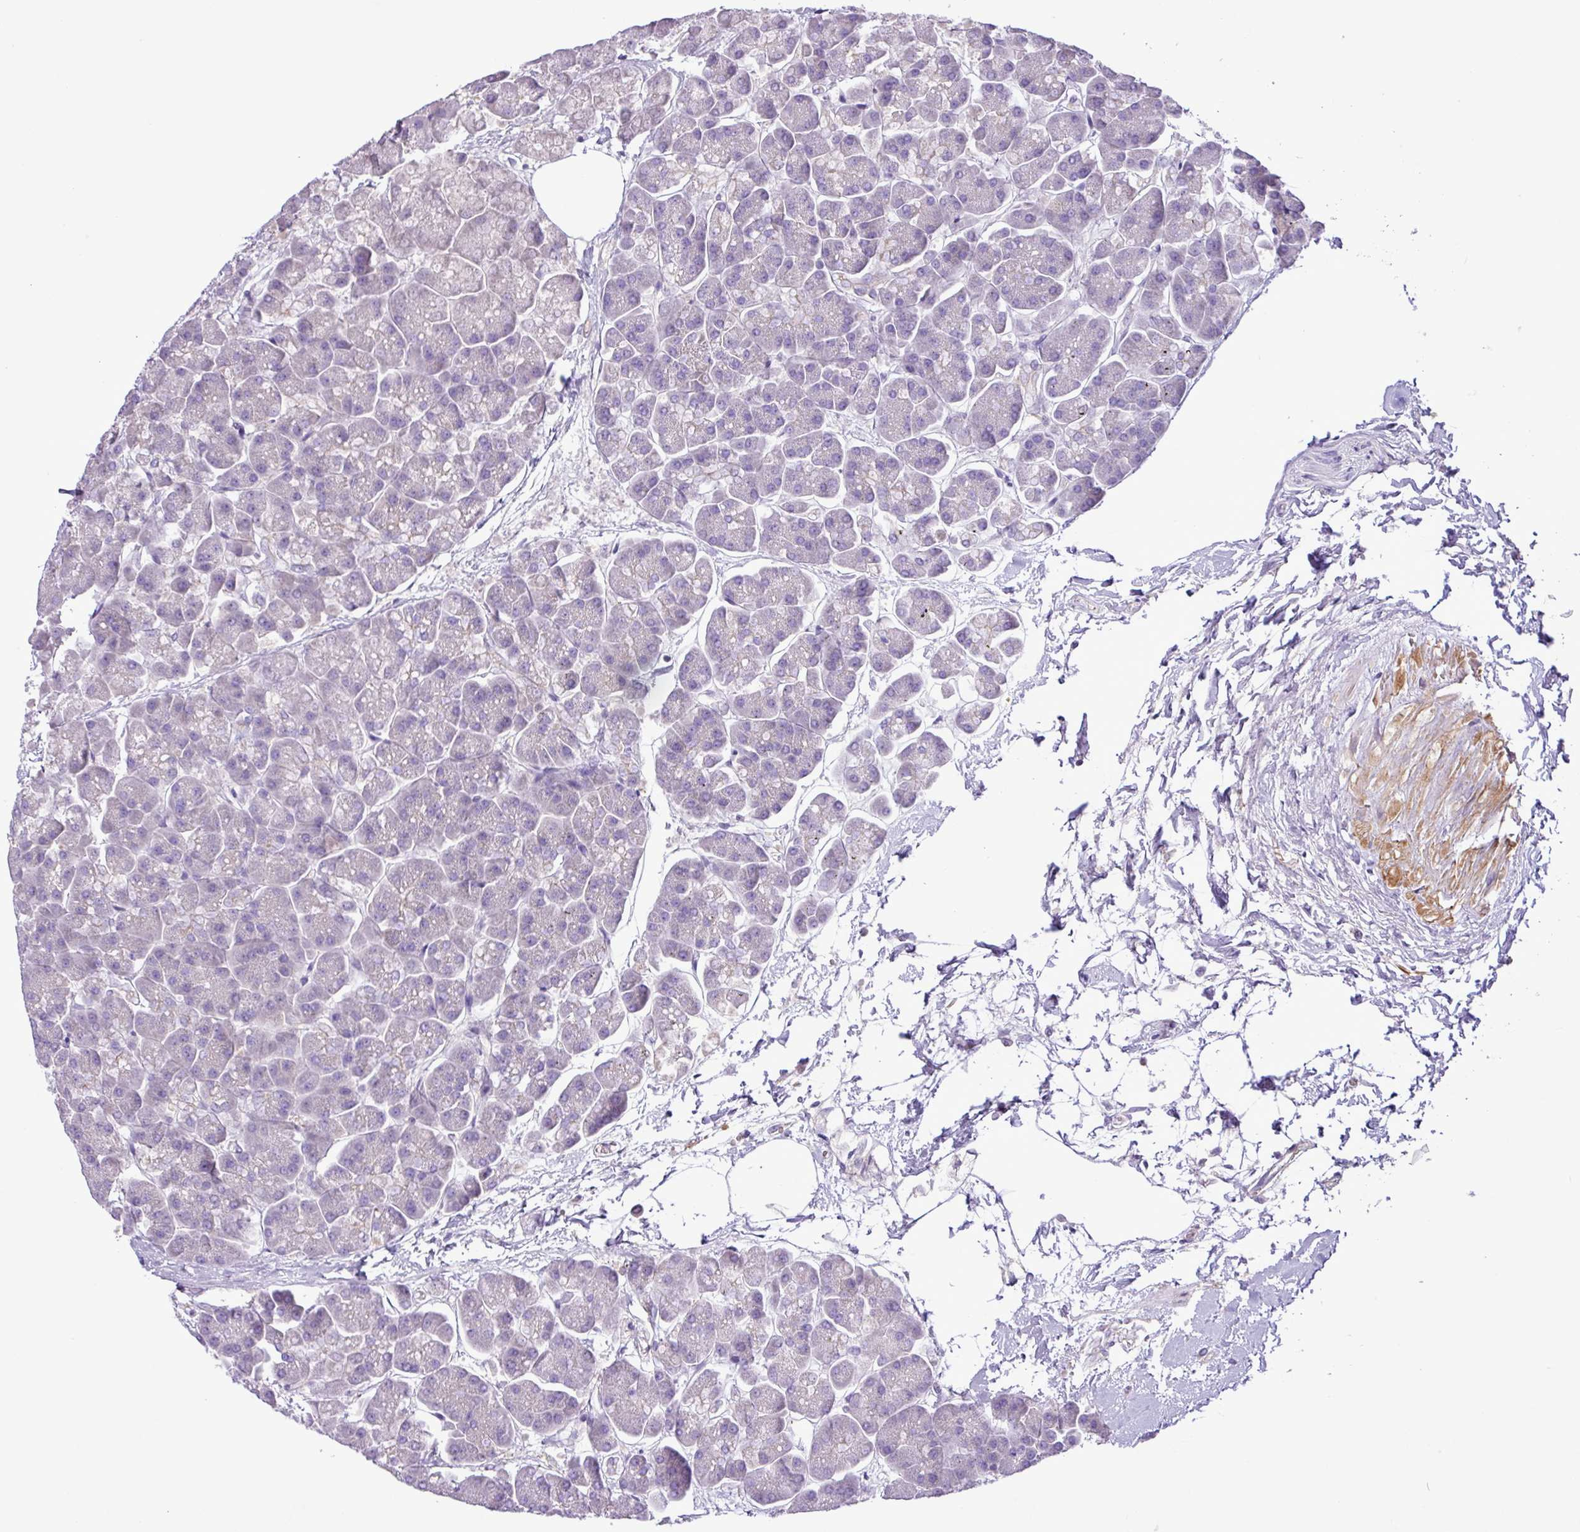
{"staining": {"intensity": "negative", "quantity": "none", "location": "none"}, "tissue": "pancreas", "cell_type": "Exocrine glandular cells", "image_type": "normal", "snomed": [{"axis": "morphology", "description": "Normal tissue, NOS"}, {"axis": "topography", "description": "Pancreas"}, {"axis": "topography", "description": "Peripheral nerve tissue"}], "caption": "The image demonstrates no significant positivity in exocrine glandular cells of pancreas.", "gene": "ZNF334", "patient": {"sex": "male", "age": 54}}